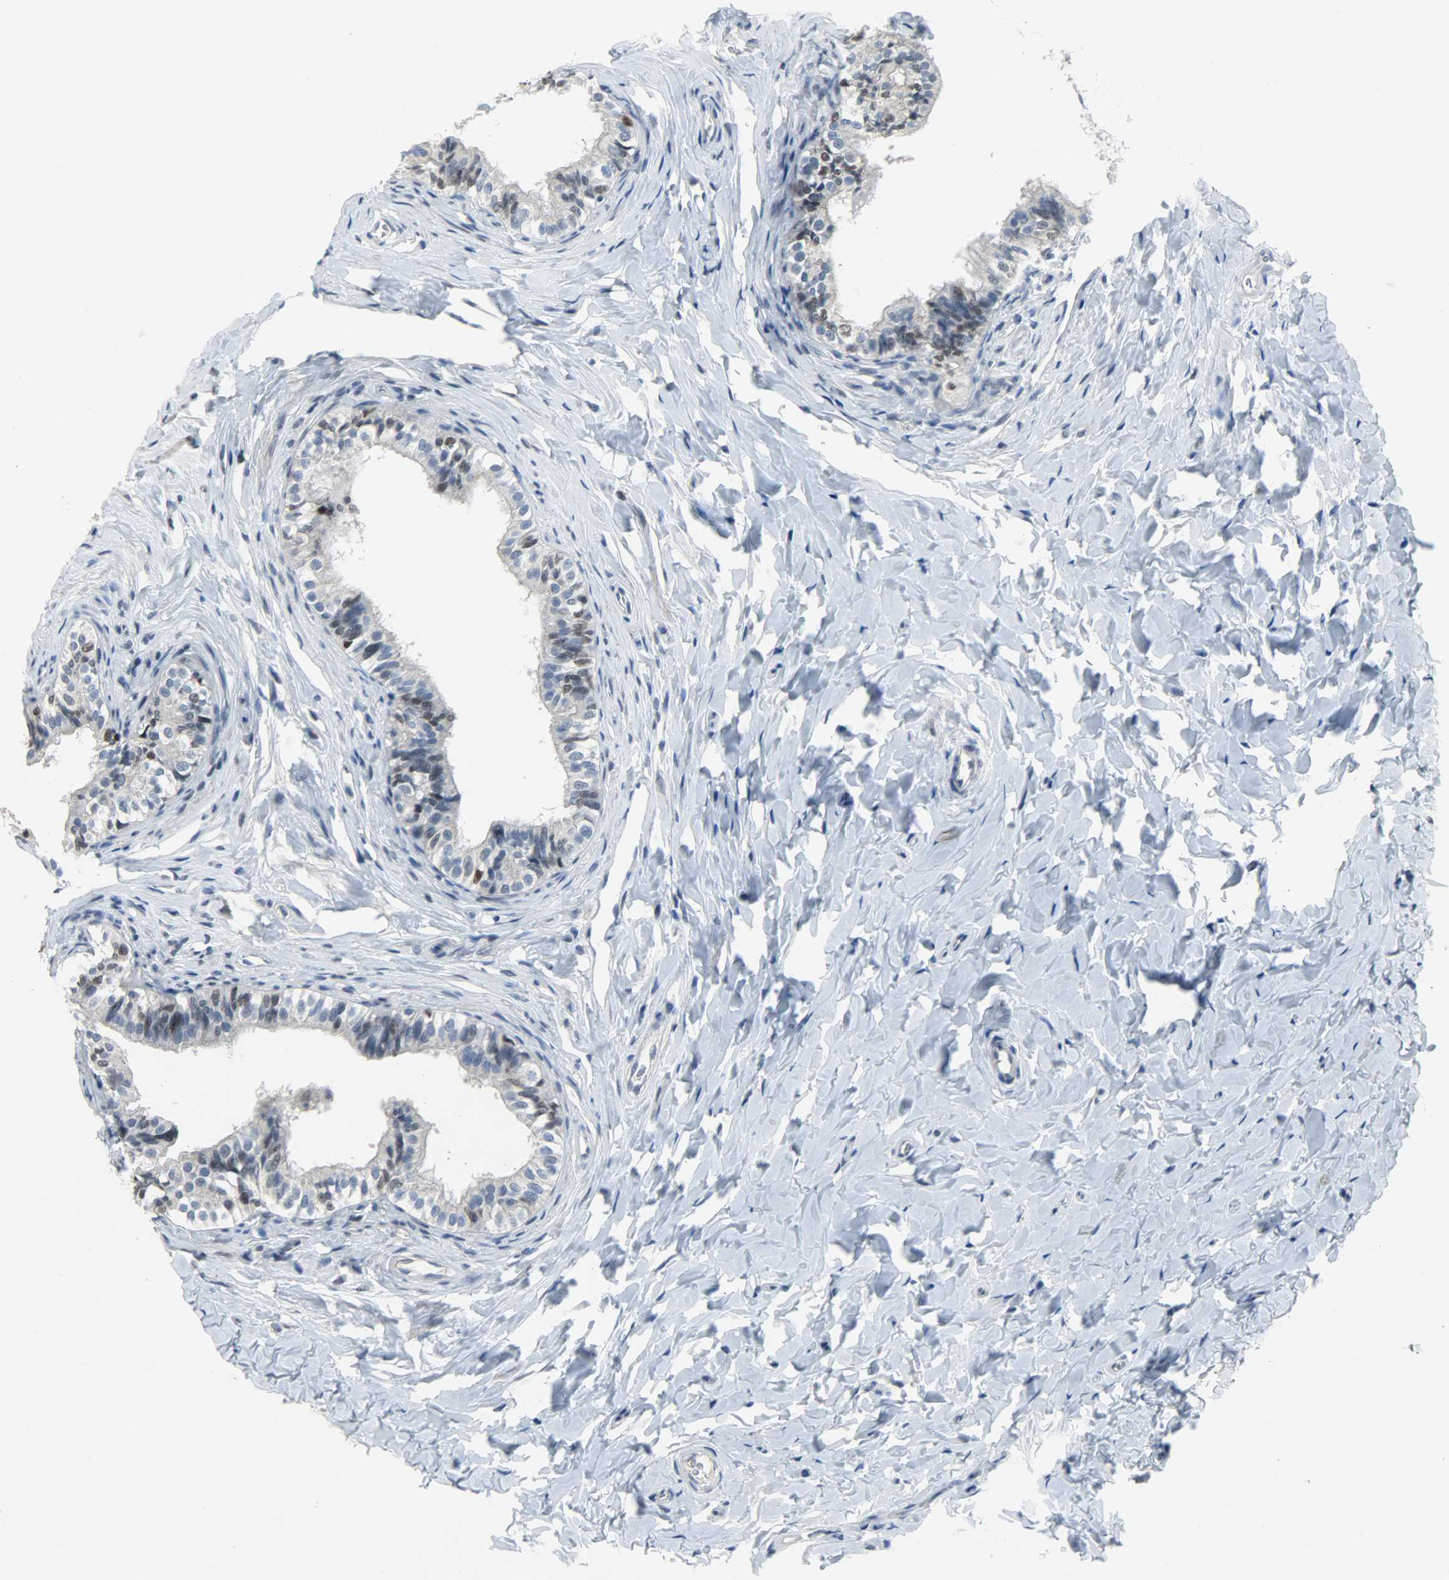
{"staining": {"intensity": "strong", "quantity": ">75%", "location": "cytoplasmic/membranous,nuclear"}, "tissue": "epididymis", "cell_type": "Glandular cells", "image_type": "normal", "snomed": [{"axis": "morphology", "description": "Normal tissue, NOS"}, {"axis": "topography", "description": "Soft tissue"}, {"axis": "topography", "description": "Epididymis"}], "caption": "This micrograph exhibits IHC staining of unremarkable human epididymis, with high strong cytoplasmic/membranous,nuclear expression in approximately >75% of glandular cells.", "gene": "PPARG", "patient": {"sex": "male", "age": 26}}